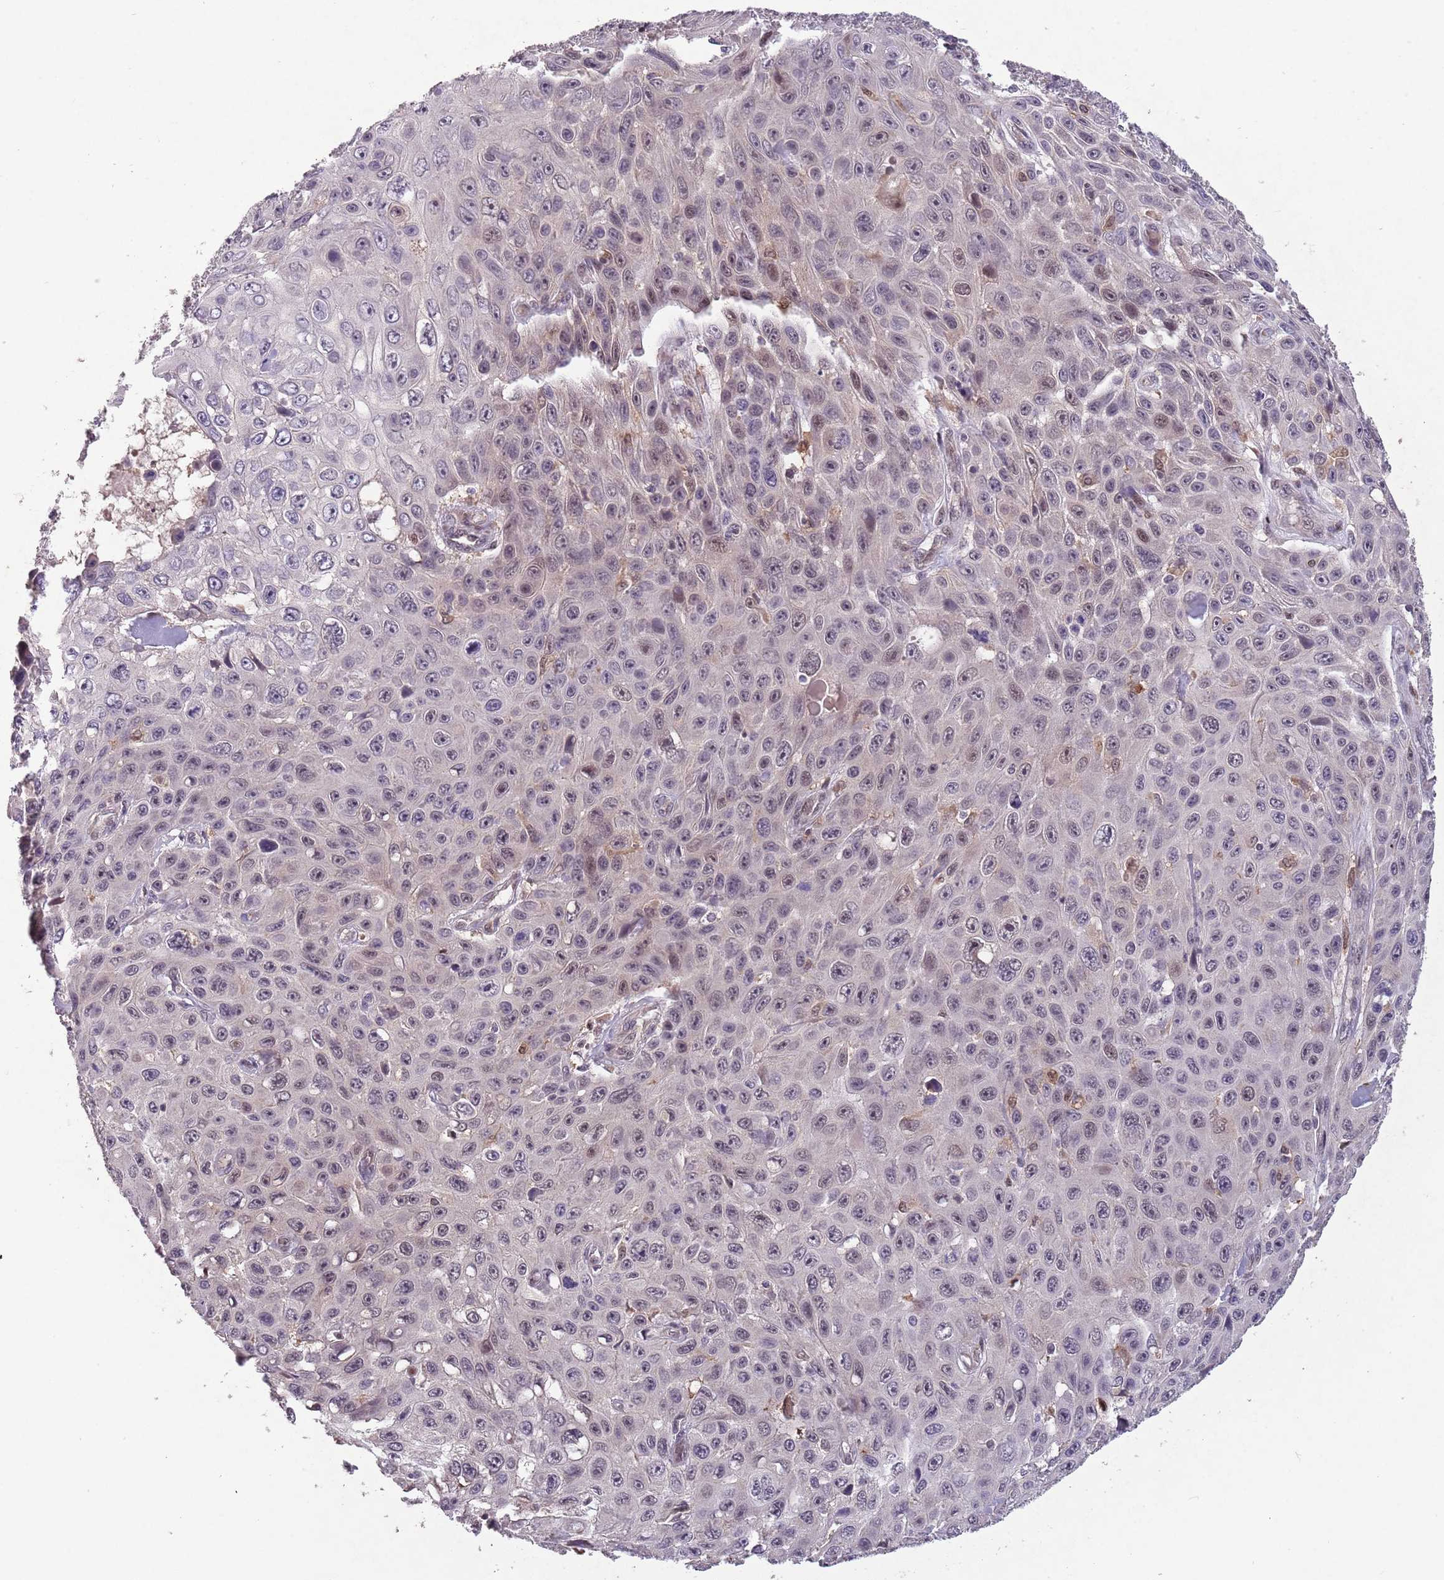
{"staining": {"intensity": "negative", "quantity": "none", "location": "none"}, "tissue": "skin cancer", "cell_type": "Tumor cells", "image_type": "cancer", "snomed": [{"axis": "morphology", "description": "Squamous cell carcinoma, NOS"}, {"axis": "topography", "description": "Skin"}], "caption": "A histopathology image of human skin cancer is negative for staining in tumor cells.", "gene": "ZNF639", "patient": {"sex": "male", "age": 82}}